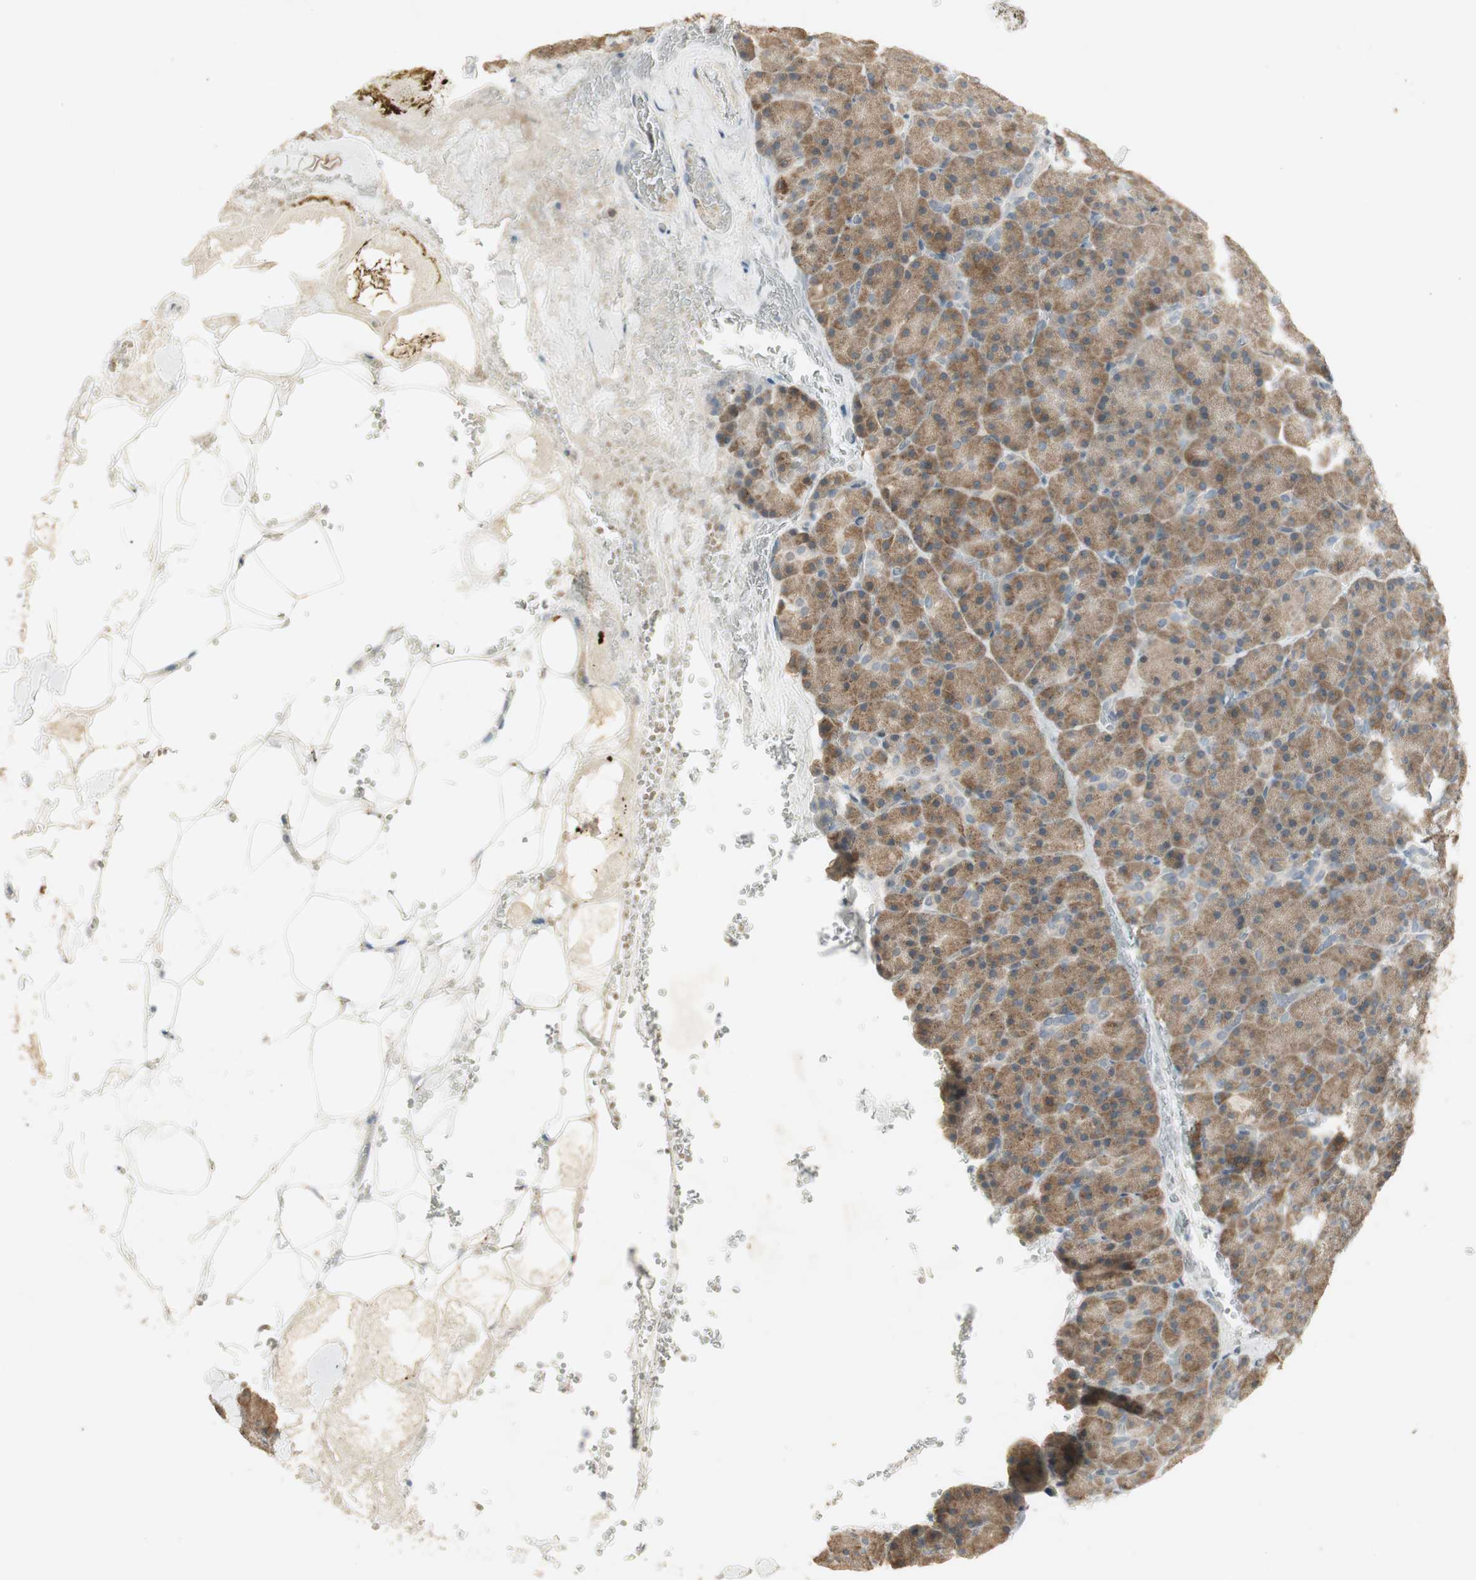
{"staining": {"intensity": "moderate", "quantity": ">75%", "location": "cytoplasmic/membranous"}, "tissue": "pancreas", "cell_type": "Exocrine glandular cells", "image_type": "normal", "snomed": [{"axis": "morphology", "description": "Normal tissue, NOS"}, {"axis": "topography", "description": "Pancreas"}], "caption": "A histopathology image showing moderate cytoplasmic/membranous expression in about >75% of exocrine glandular cells in normal pancreas, as visualized by brown immunohistochemical staining.", "gene": "USP2", "patient": {"sex": "female", "age": 35}}